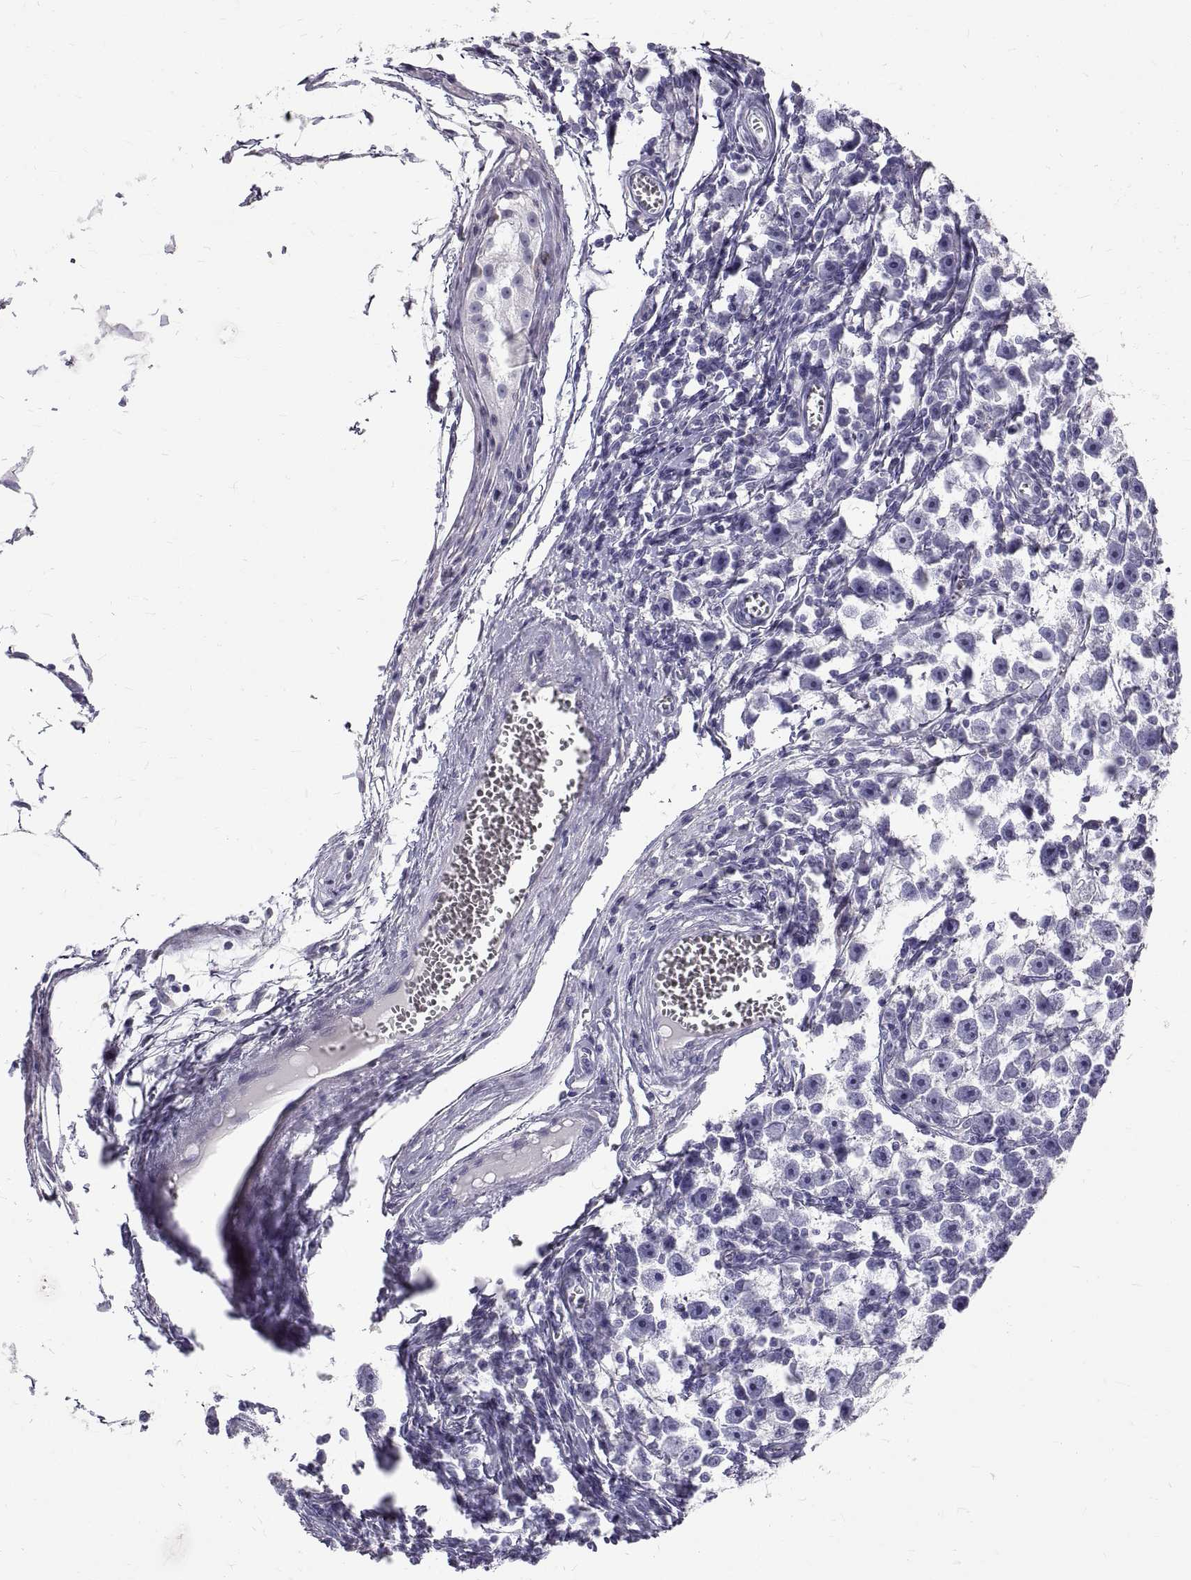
{"staining": {"intensity": "negative", "quantity": "none", "location": "none"}, "tissue": "testis cancer", "cell_type": "Tumor cells", "image_type": "cancer", "snomed": [{"axis": "morphology", "description": "Seminoma, NOS"}, {"axis": "topography", "description": "Testis"}], "caption": "Tumor cells show no significant protein expression in testis cancer. (DAB IHC visualized using brightfield microscopy, high magnification).", "gene": "GNG12", "patient": {"sex": "male", "age": 30}}